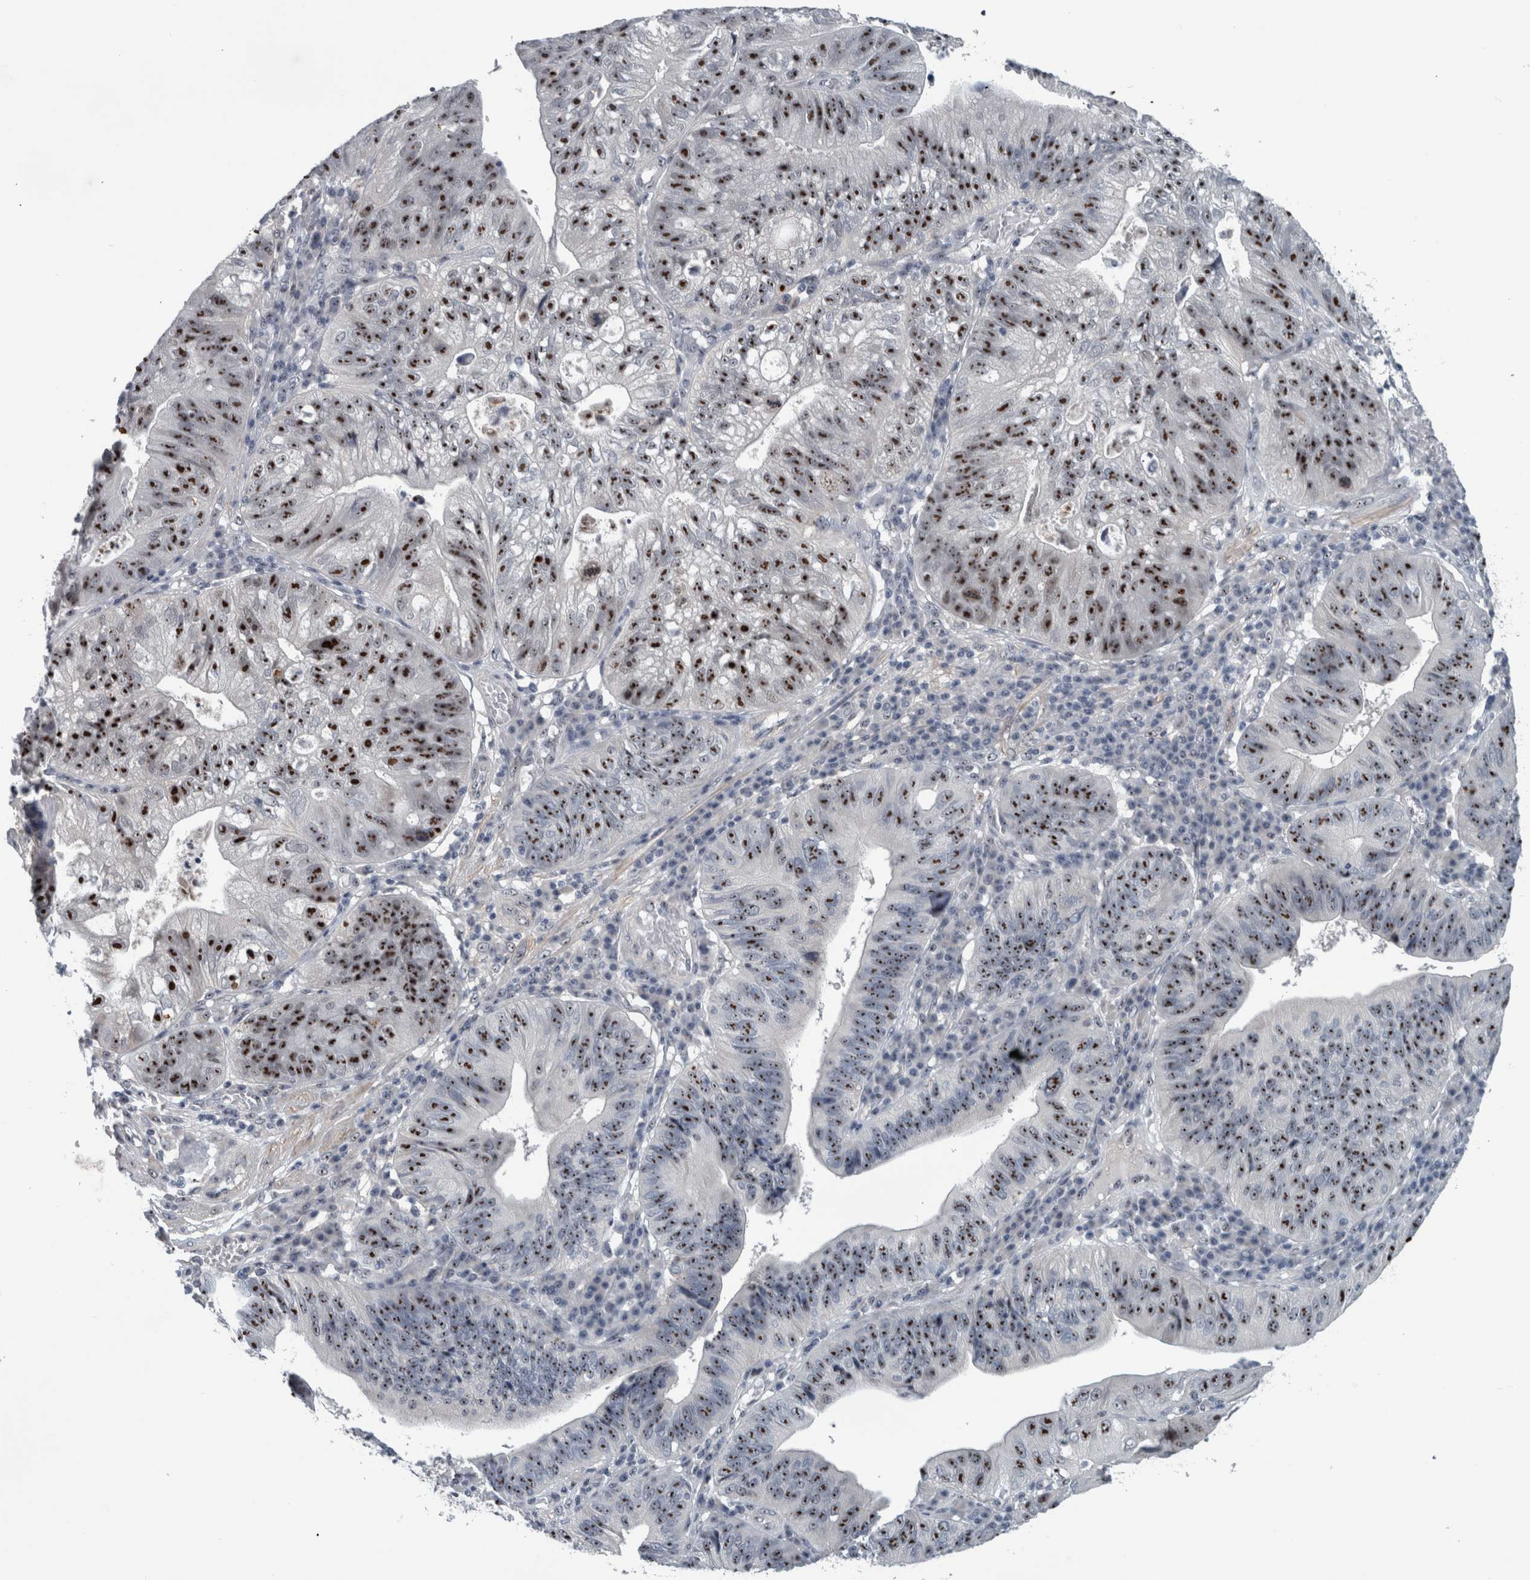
{"staining": {"intensity": "strong", "quantity": ">75%", "location": "nuclear"}, "tissue": "stomach cancer", "cell_type": "Tumor cells", "image_type": "cancer", "snomed": [{"axis": "morphology", "description": "Adenocarcinoma, NOS"}, {"axis": "topography", "description": "Stomach"}], "caption": "This is an image of IHC staining of stomach cancer, which shows strong positivity in the nuclear of tumor cells.", "gene": "UTP6", "patient": {"sex": "male", "age": 59}}